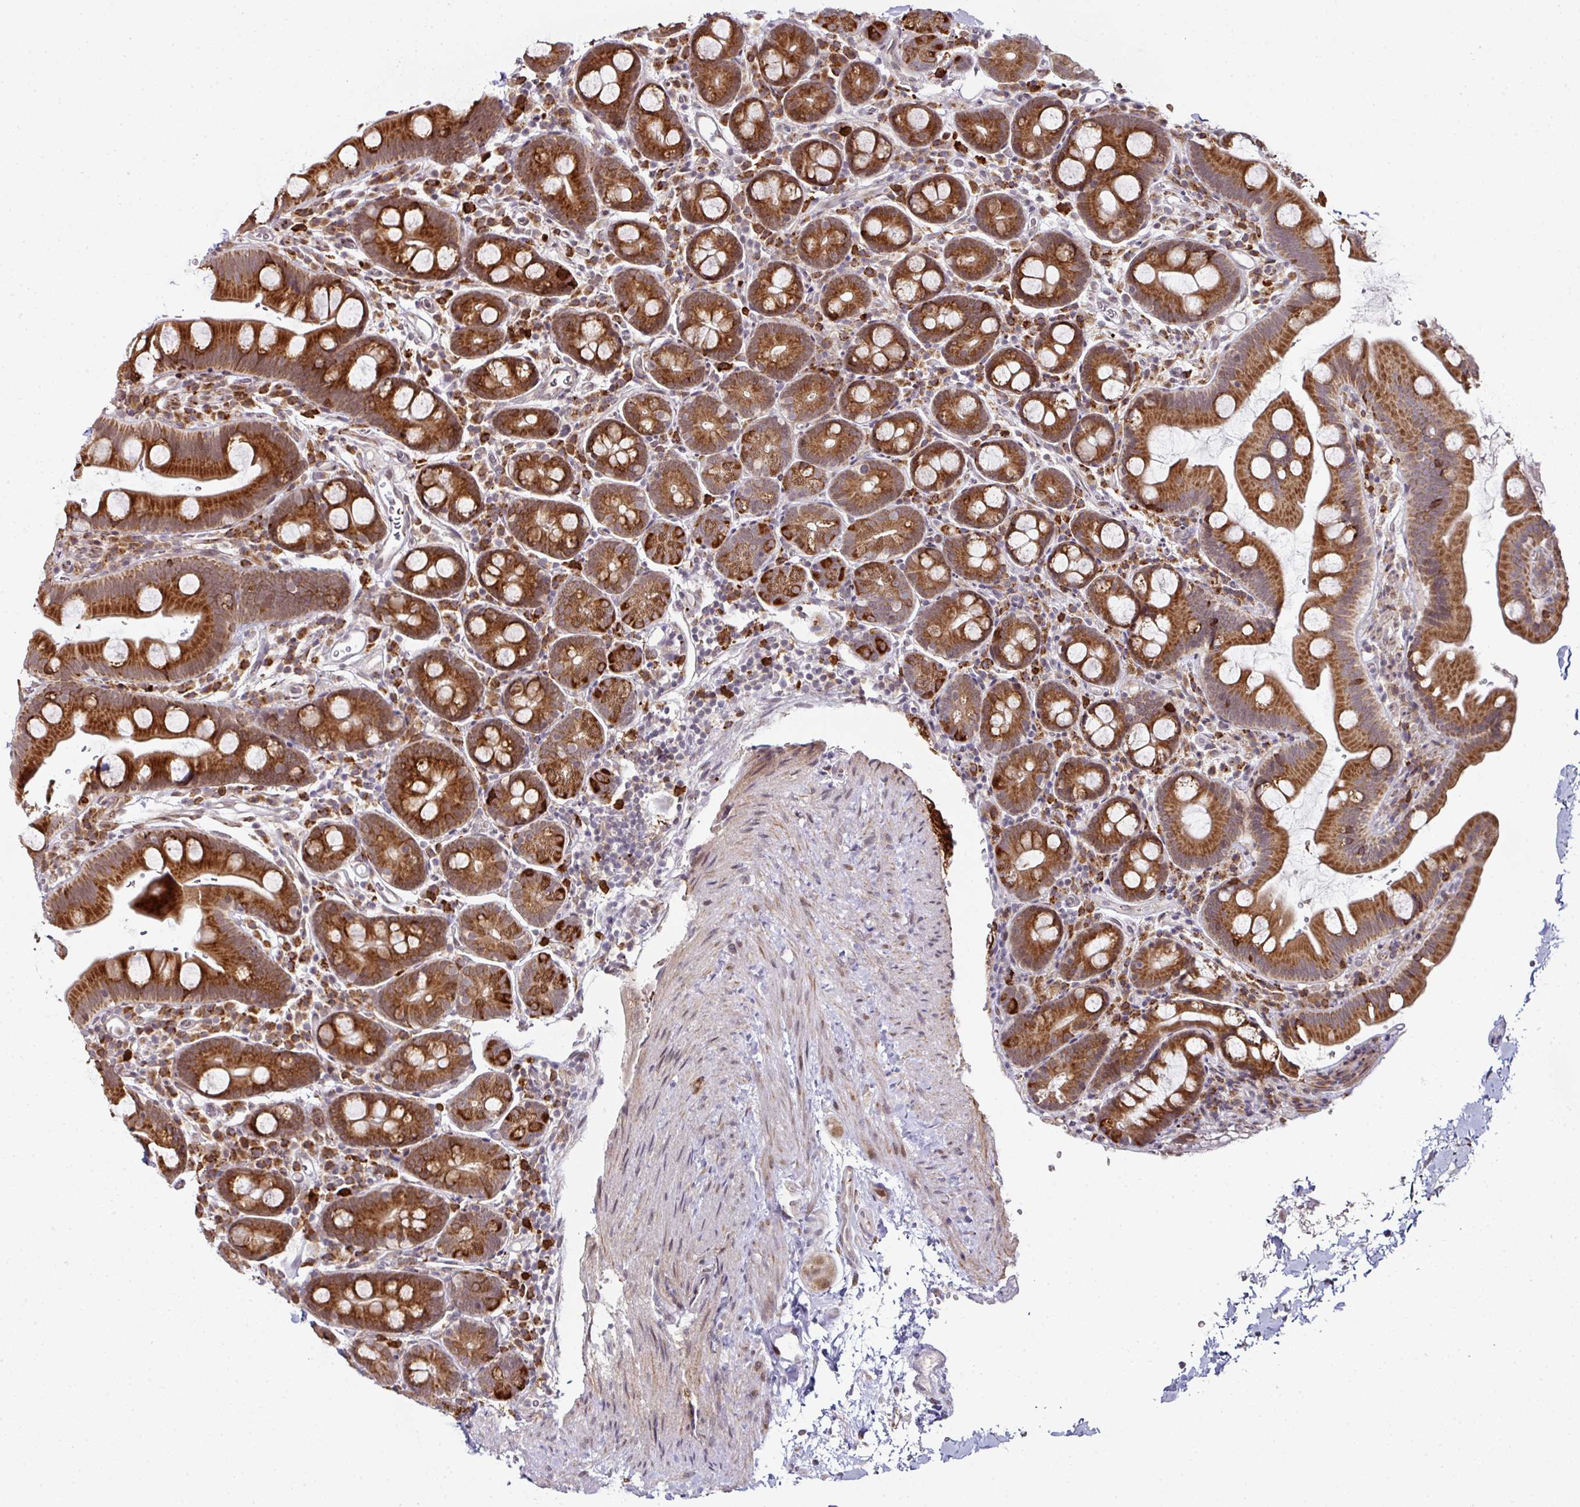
{"staining": {"intensity": "strong", "quantity": ">75%", "location": "cytoplasmic/membranous"}, "tissue": "small intestine", "cell_type": "Glandular cells", "image_type": "normal", "snomed": [{"axis": "morphology", "description": "Normal tissue, NOS"}, {"axis": "topography", "description": "Small intestine"}], "caption": "This photomicrograph reveals IHC staining of normal human small intestine, with high strong cytoplasmic/membranous positivity in approximately >75% of glandular cells.", "gene": "APOLD1", "patient": {"sex": "female", "age": 68}}